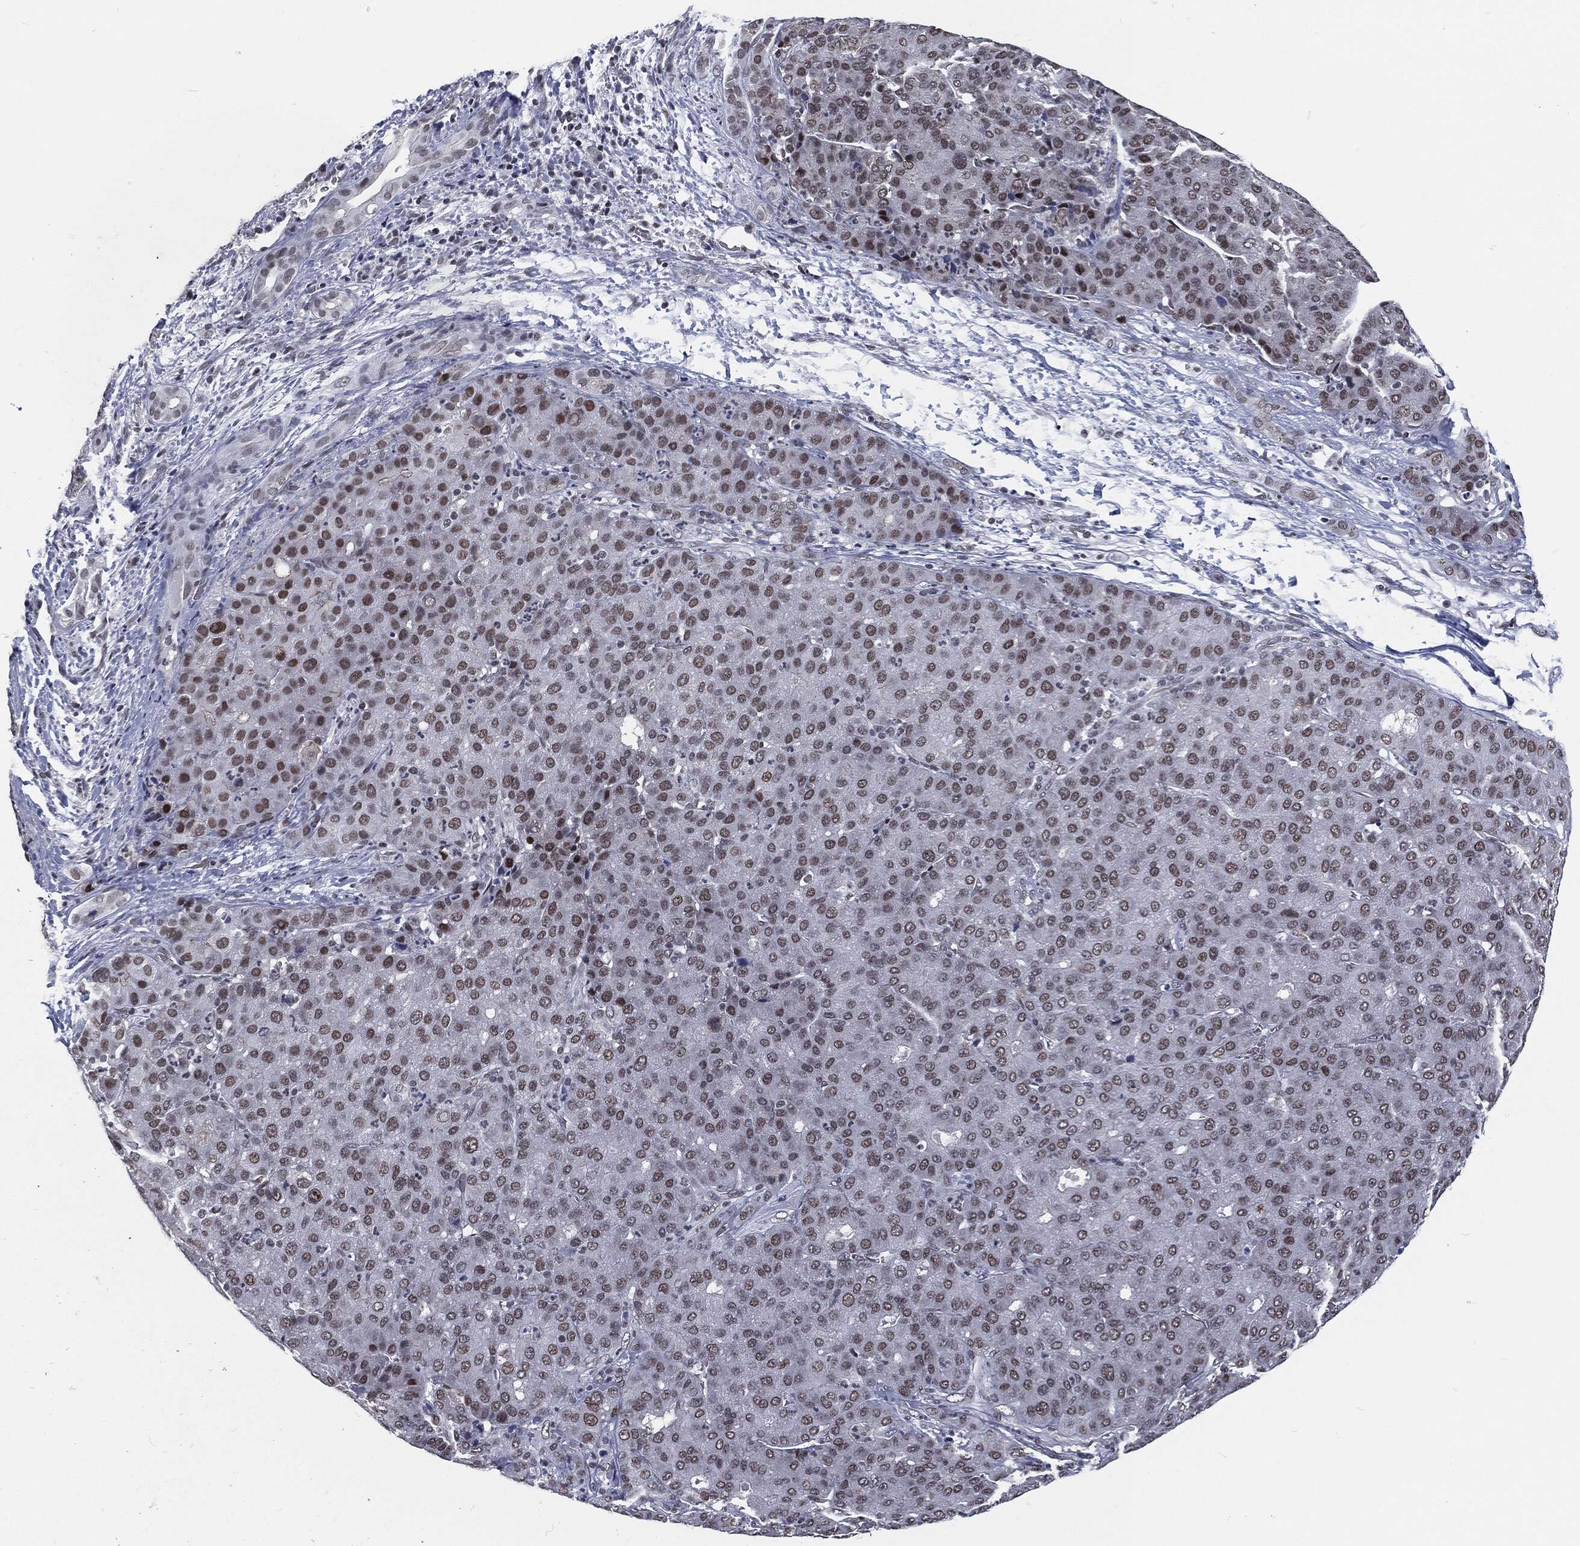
{"staining": {"intensity": "moderate", "quantity": "<25%", "location": "nuclear"}, "tissue": "liver cancer", "cell_type": "Tumor cells", "image_type": "cancer", "snomed": [{"axis": "morphology", "description": "Carcinoma, Hepatocellular, NOS"}, {"axis": "topography", "description": "Liver"}], "caption": "This image displays IHC staining of hepatocellular carcinoma (liver), with low moderate nuclear expression in about <25% of tumor cells.", "gene": "ANXA1", "patient": {"sex": "male", "age": 65}}